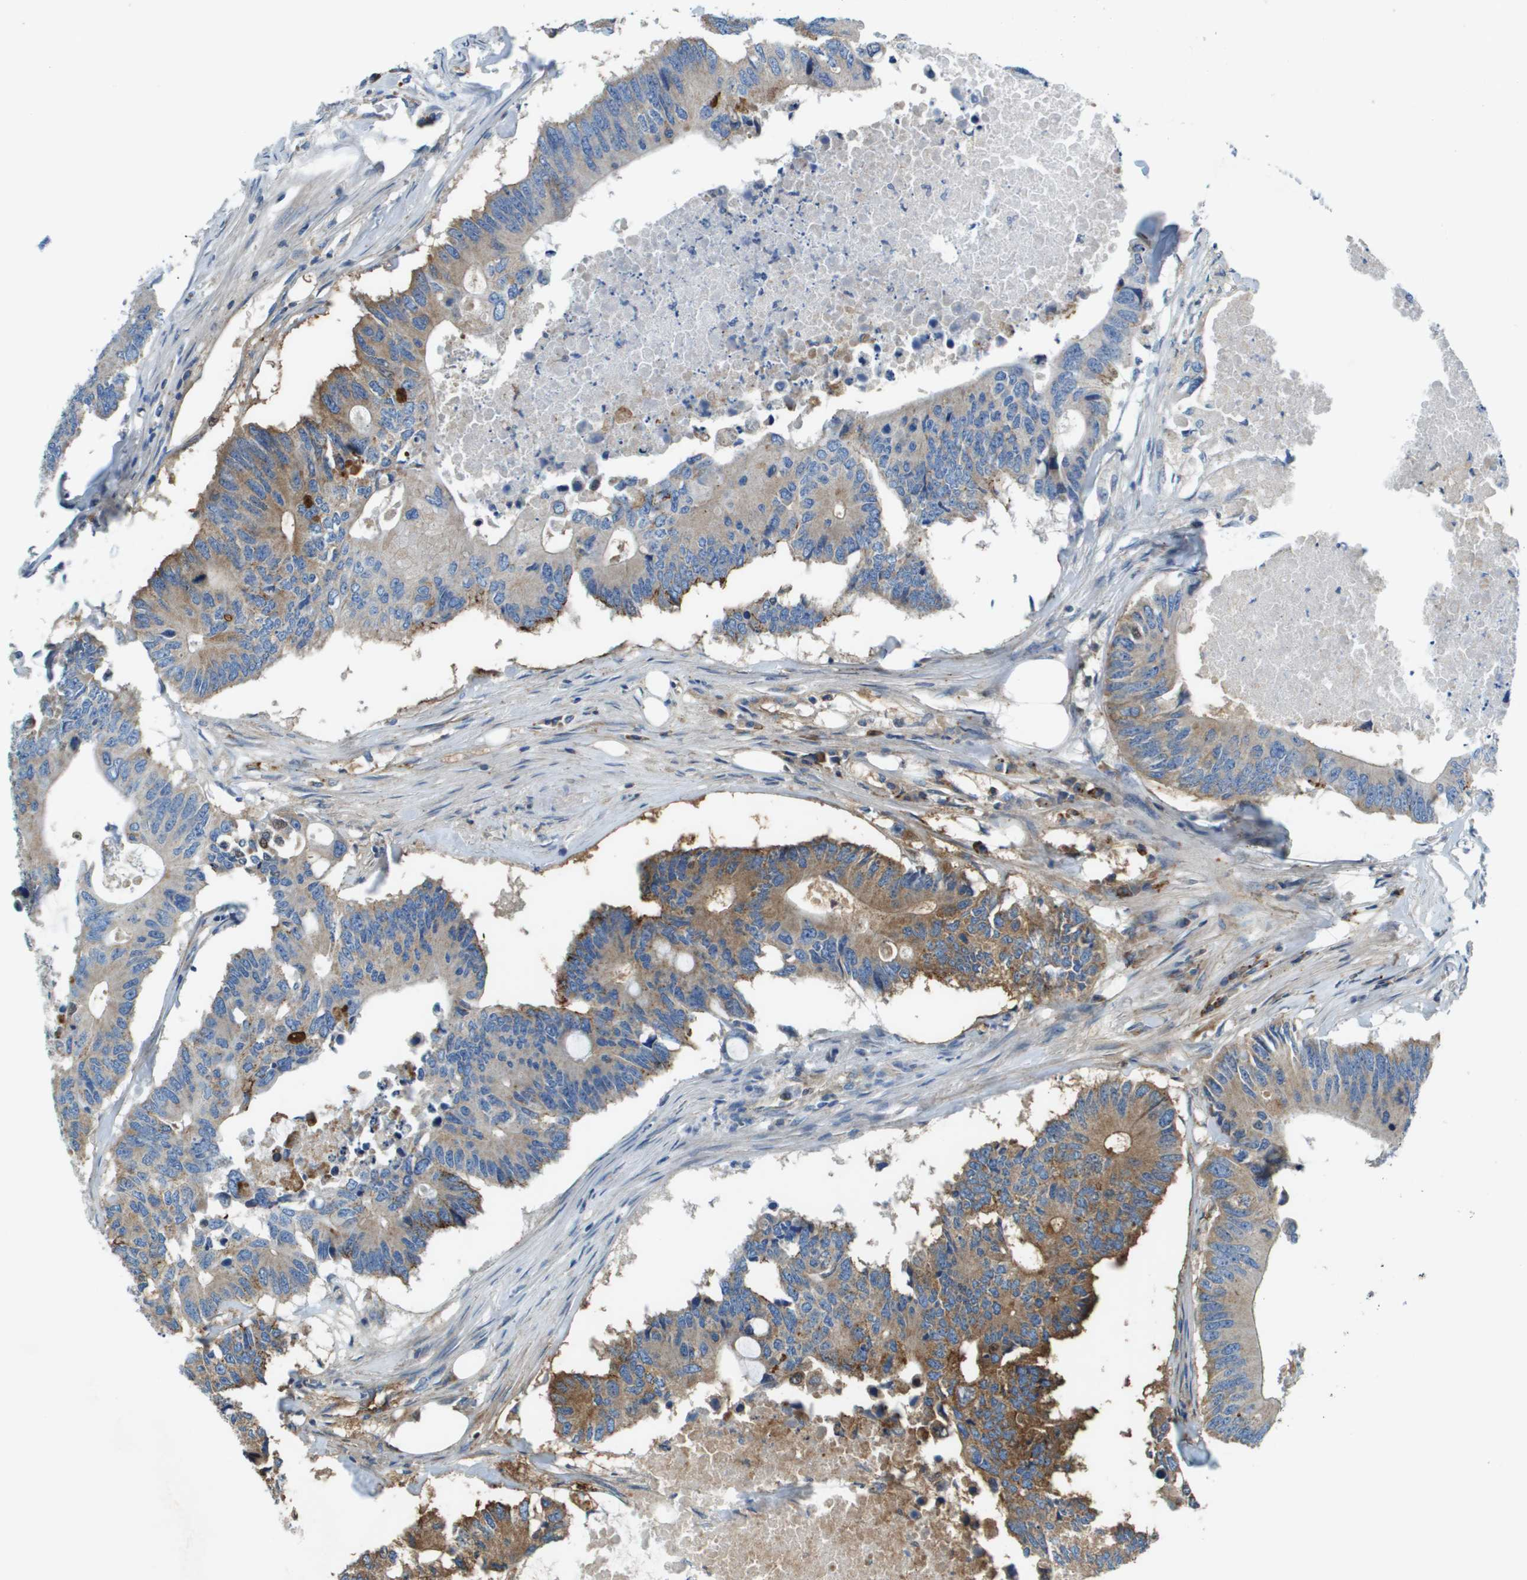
{"staining": {"intensity": "moderate", "quantity": ">75%", "location": "cytoplasmic/membranous"}, "tissue": "colorectal cancer", "cell_type": "Tumor cells", "image_type": "cancer", "snomed": [{"axis": "morphology", "description": "Adenocarcinoma, NOS"}, {"axis": "topography", "description": "Colon"}], "caption": "Immunohistochemistry micrograph of colorectal adenocarcinoma stained for a protein (brown), which shows medium levels of moderate cytoplasmic/membranous staining in approximately >75% of tumor cells.", "gene": "SDC1", "patient": {"sex": "male", "age": 71}}